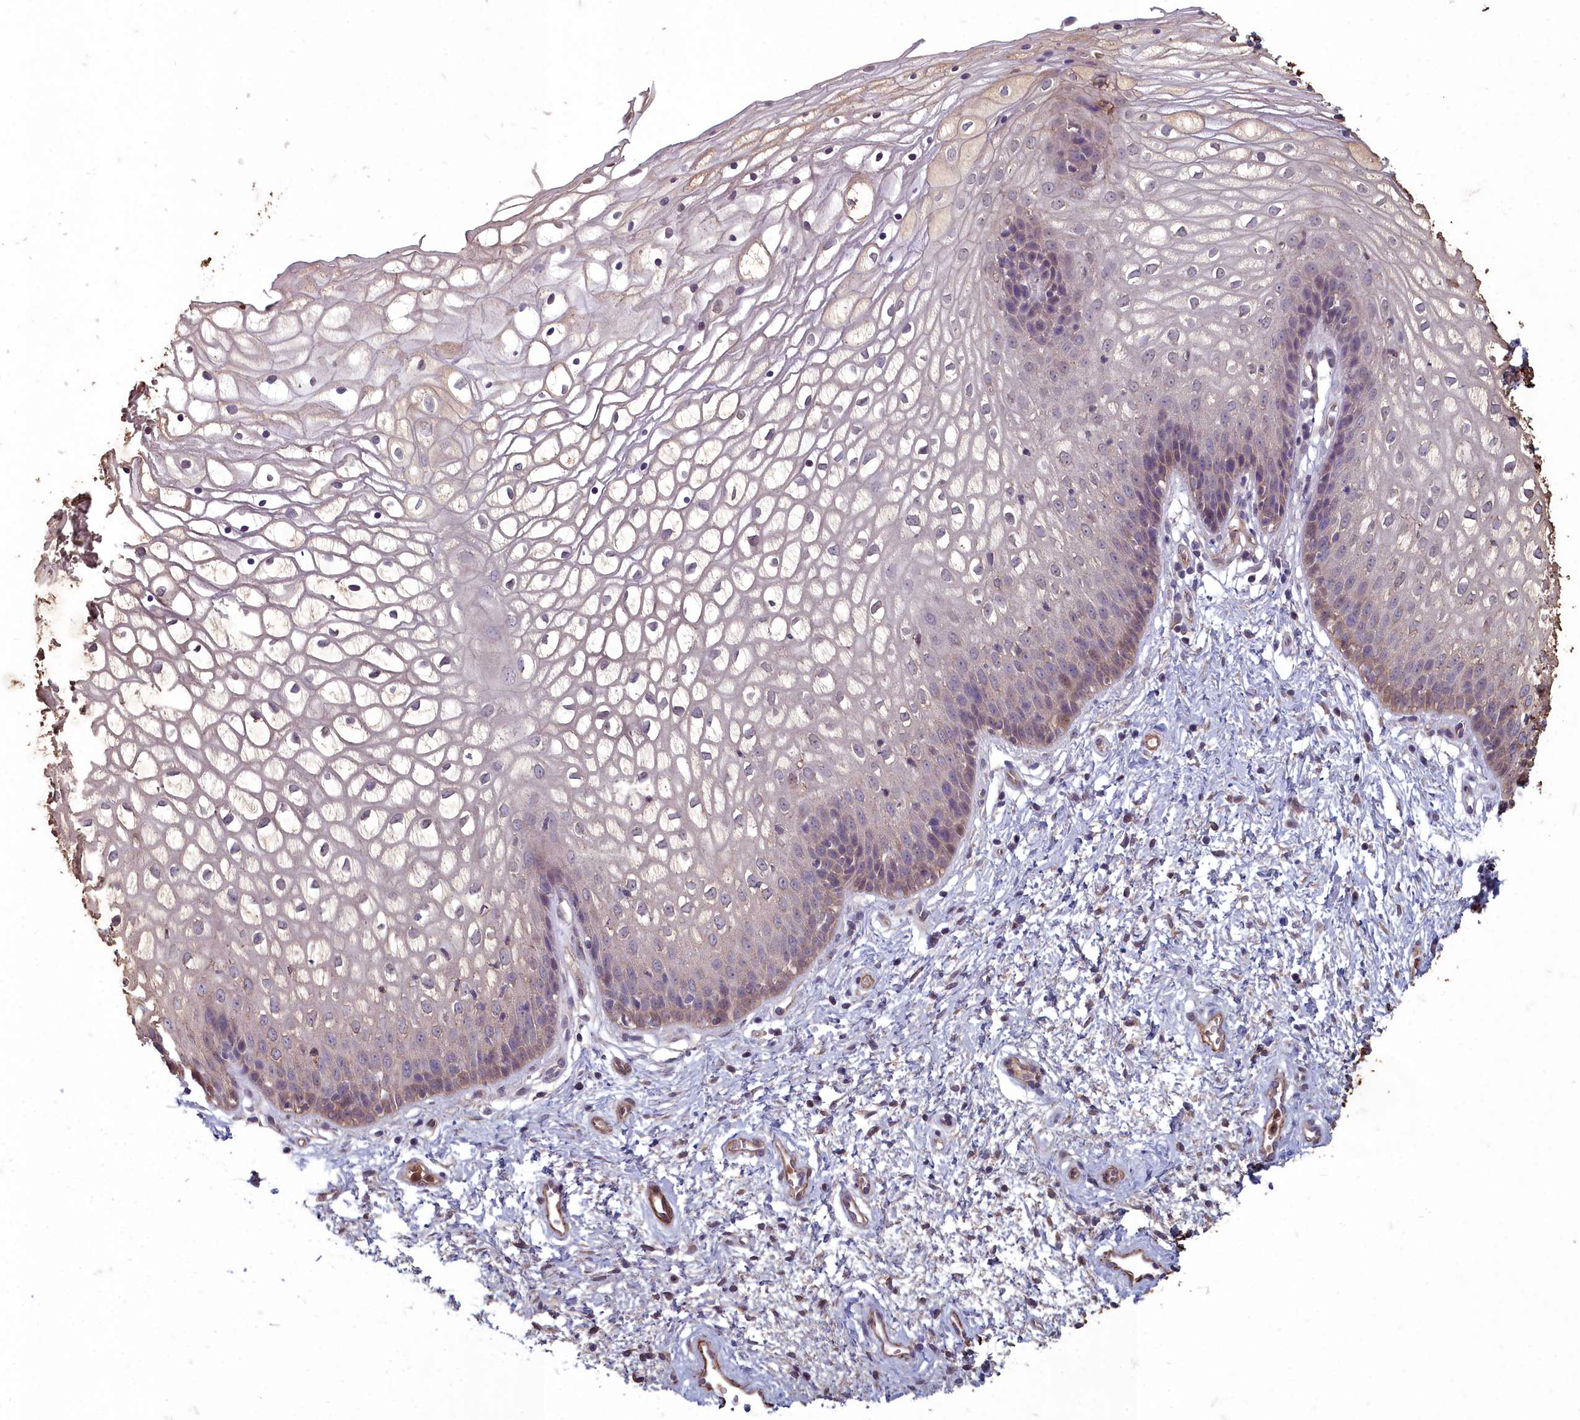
{"staining": {"intensity": "weak", "quantity": "<25%", "location": "cytoplasmic/membranous"}, "tissue": "vagina", "cell_type": "Squamous epithelial cells", "image_type": "normal", "snomed": [{"axis": "morphology", "description": "Normal tissue, NOS"}, {"axis": "topography", "description": "Vagina"}], "caption": "High magnification brightfield microscopy of normal vagina stained with DAB (brown) and counterstained with hematoxylin (blue): squamous epithelial cells show no significant positivity.", "gene": "ZNF626", "patient": {"sex": "female", "age": 34}}